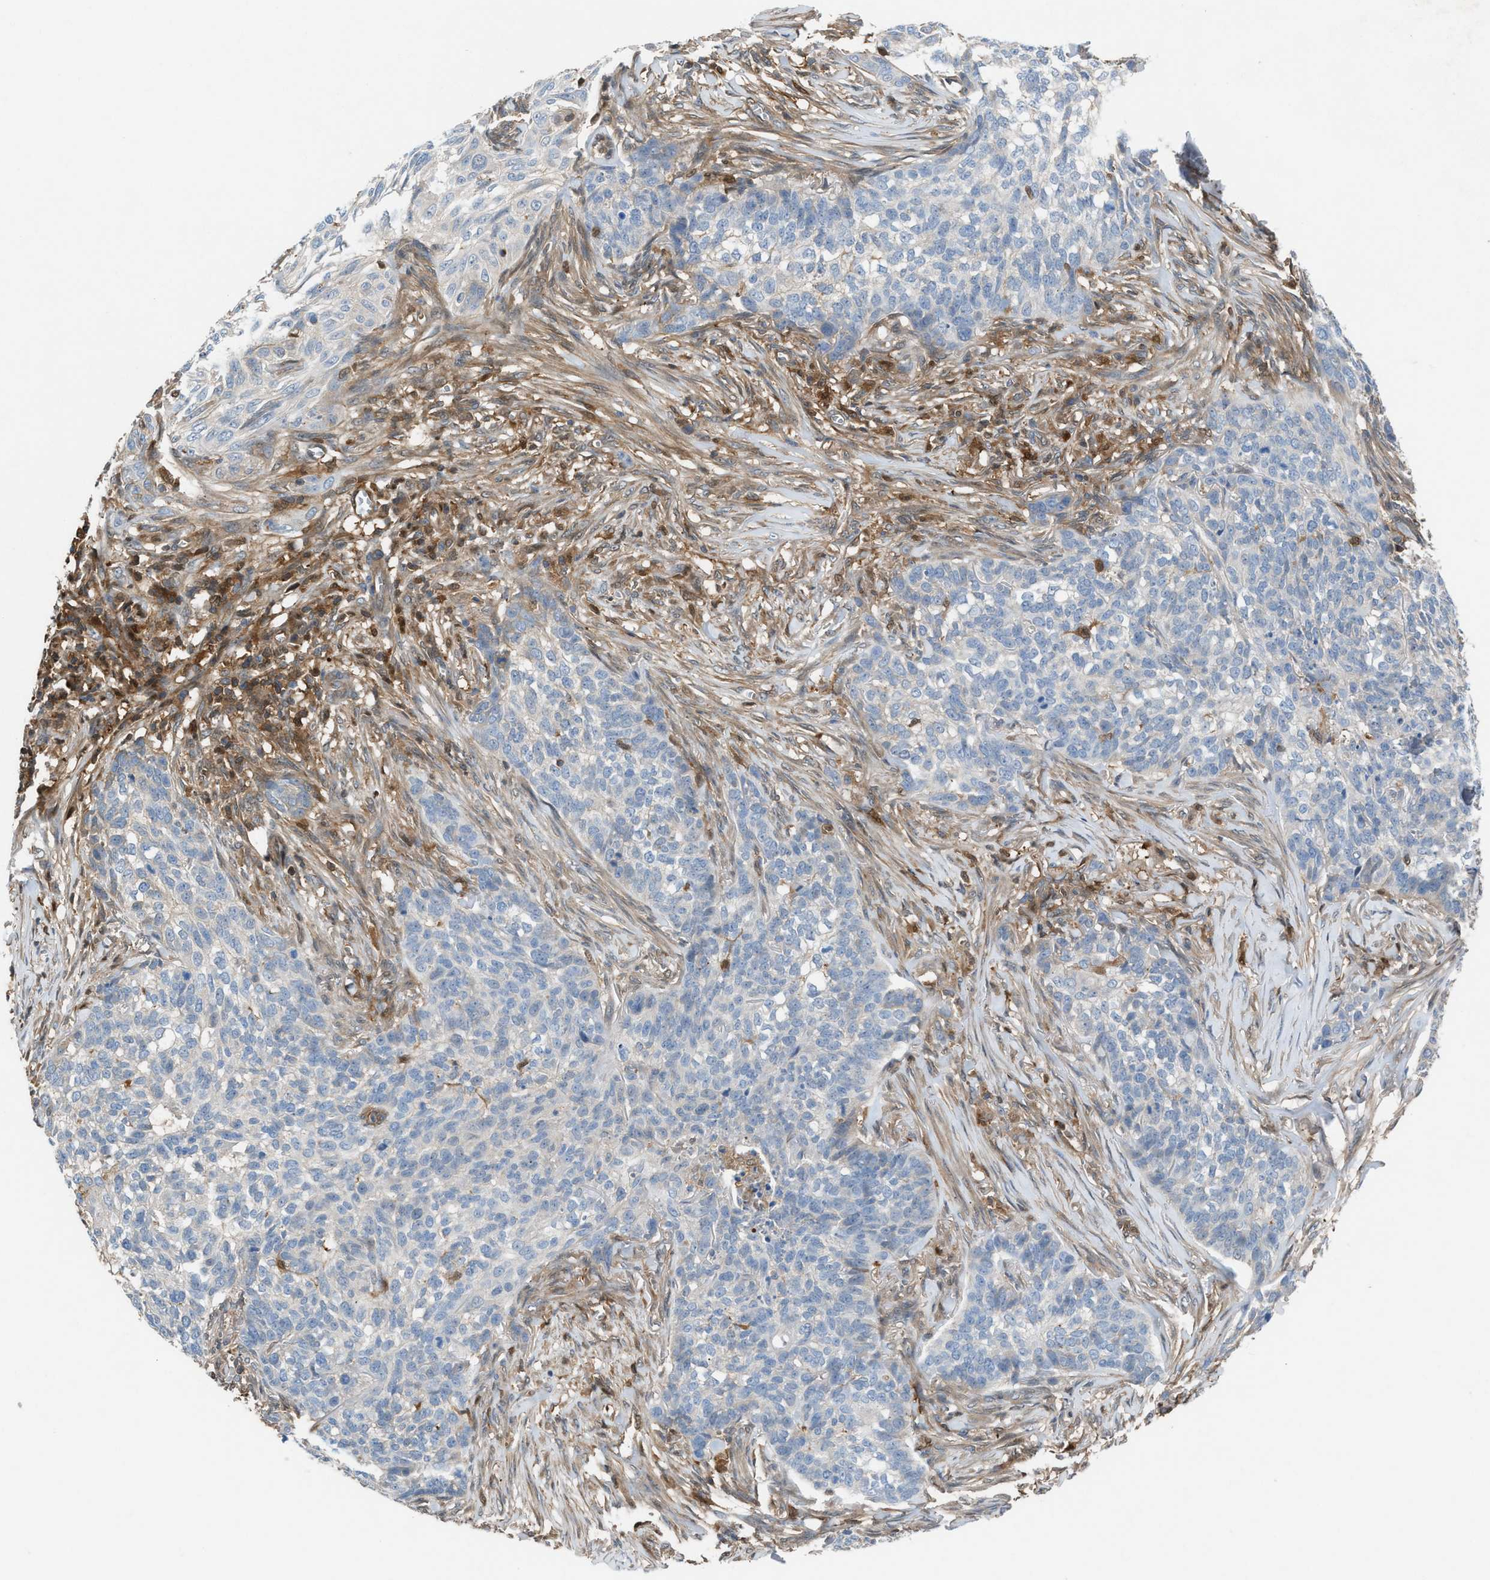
{"staining": {"intensity": "negative", "quantity": "none", "location": "none"}, "tissue": "skin cancer", "cell_type": "Tumor cells", "image_type": "cancer", "snomed": [{"axis": "morphology", "description": "Basal cell carcinoma"}, {"axis": "topography", "description": "Skin"}], "caption": "Immunohistochemical staining of human skin cancer shows no significant expression in tumor cells.", "gene": "TPK1", "patient": {"sex": "male", "age": 85}}